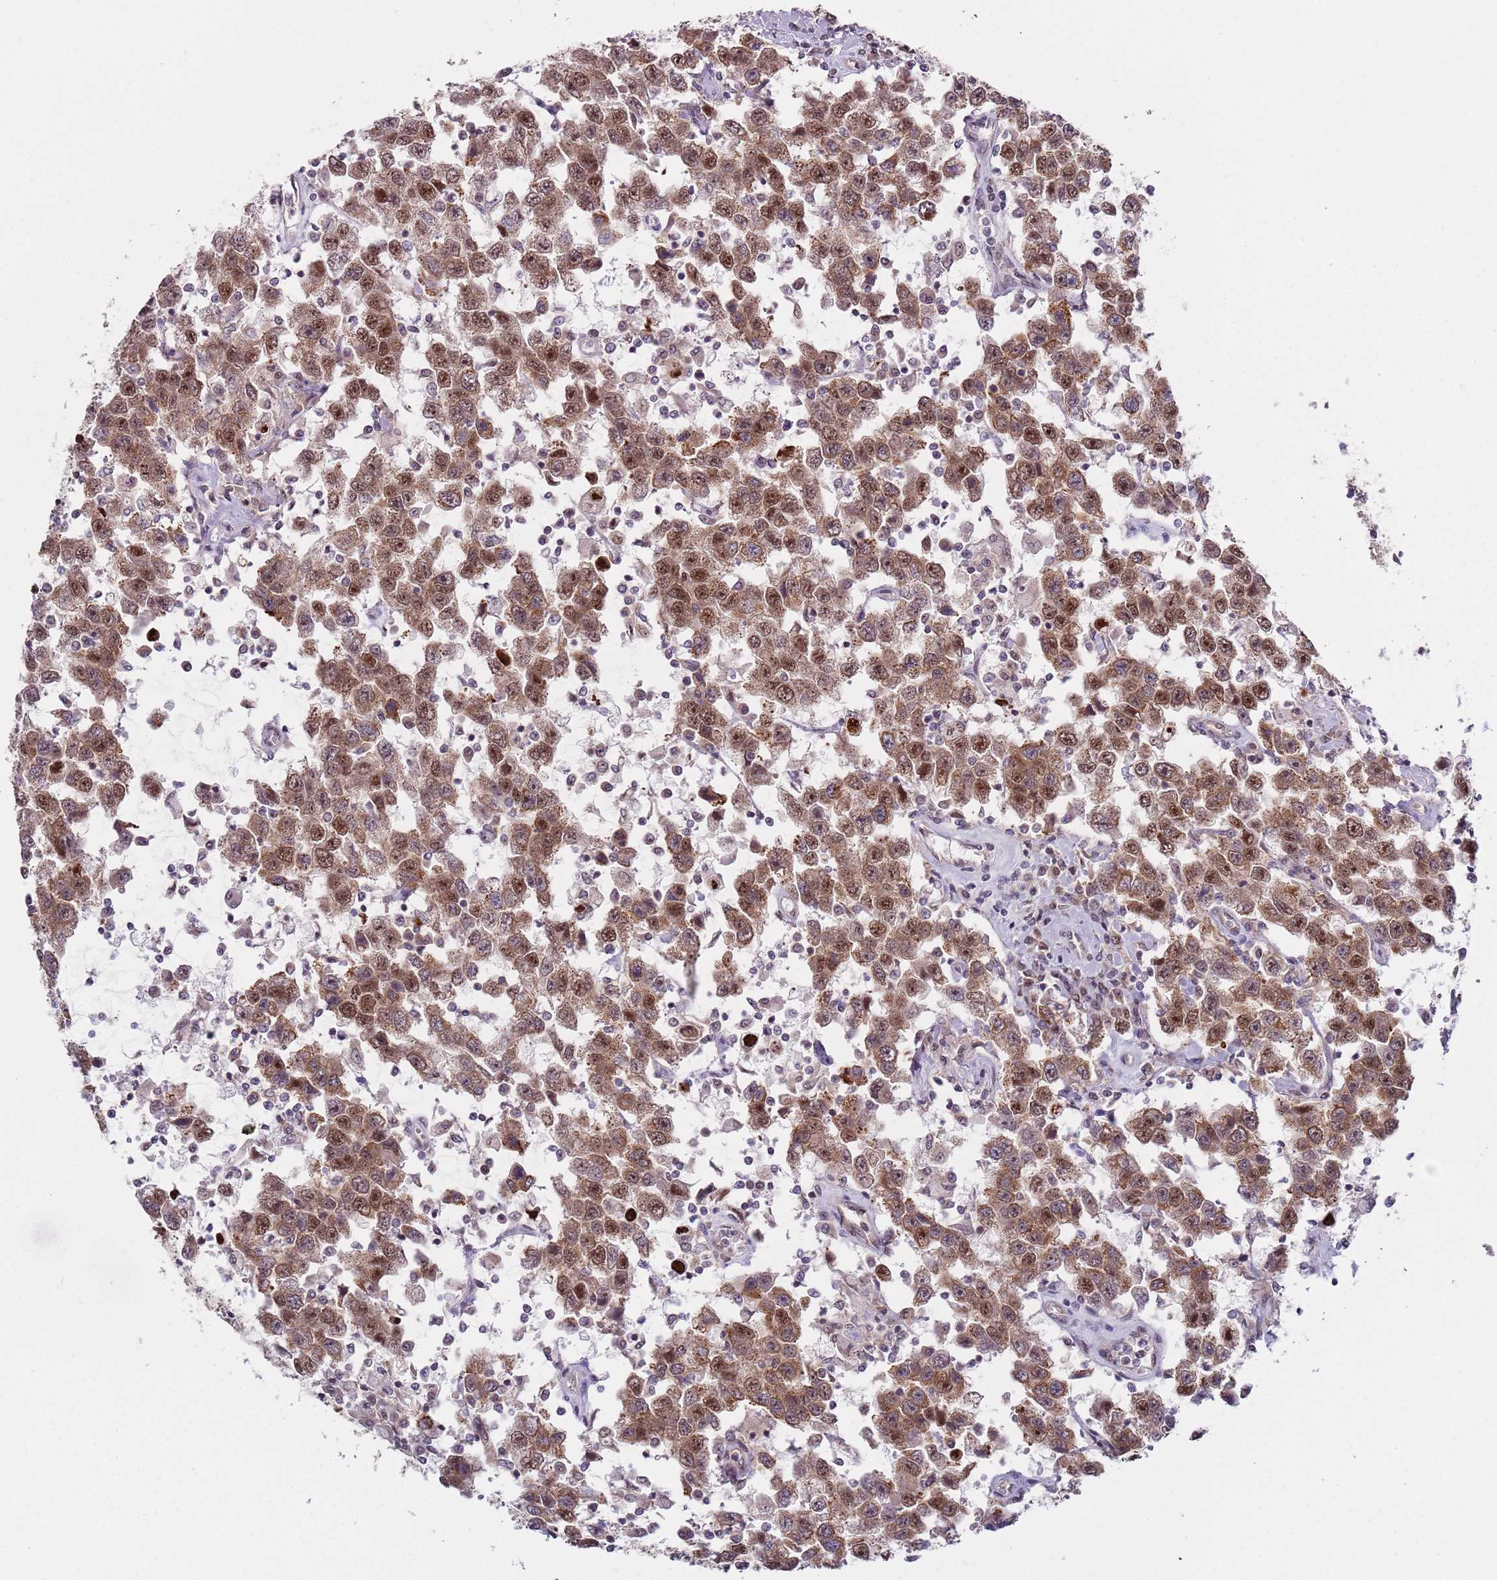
{"staining": {"intensity": "moderate", "quantity": ">75%", "location": "cytoplasmic/membranous,nuclear"}, "tissue": "testis cancer", "cell_type": "Tumor cells", "image_type": "cancer", "snomed": [{"axis": "morphology", "description": "Seminoma, NOS"}, {"axis": "topography", "description": "Testis"}], "caption": "Brown immunohistochemical staining in seminoma (testis) reveals moderate cytoplasmic/membranous and nuclear positivity in approximately >75% of tumor cells.", "gene": "SLC25A32", "patient": {"sex": "male", "age": 41}}